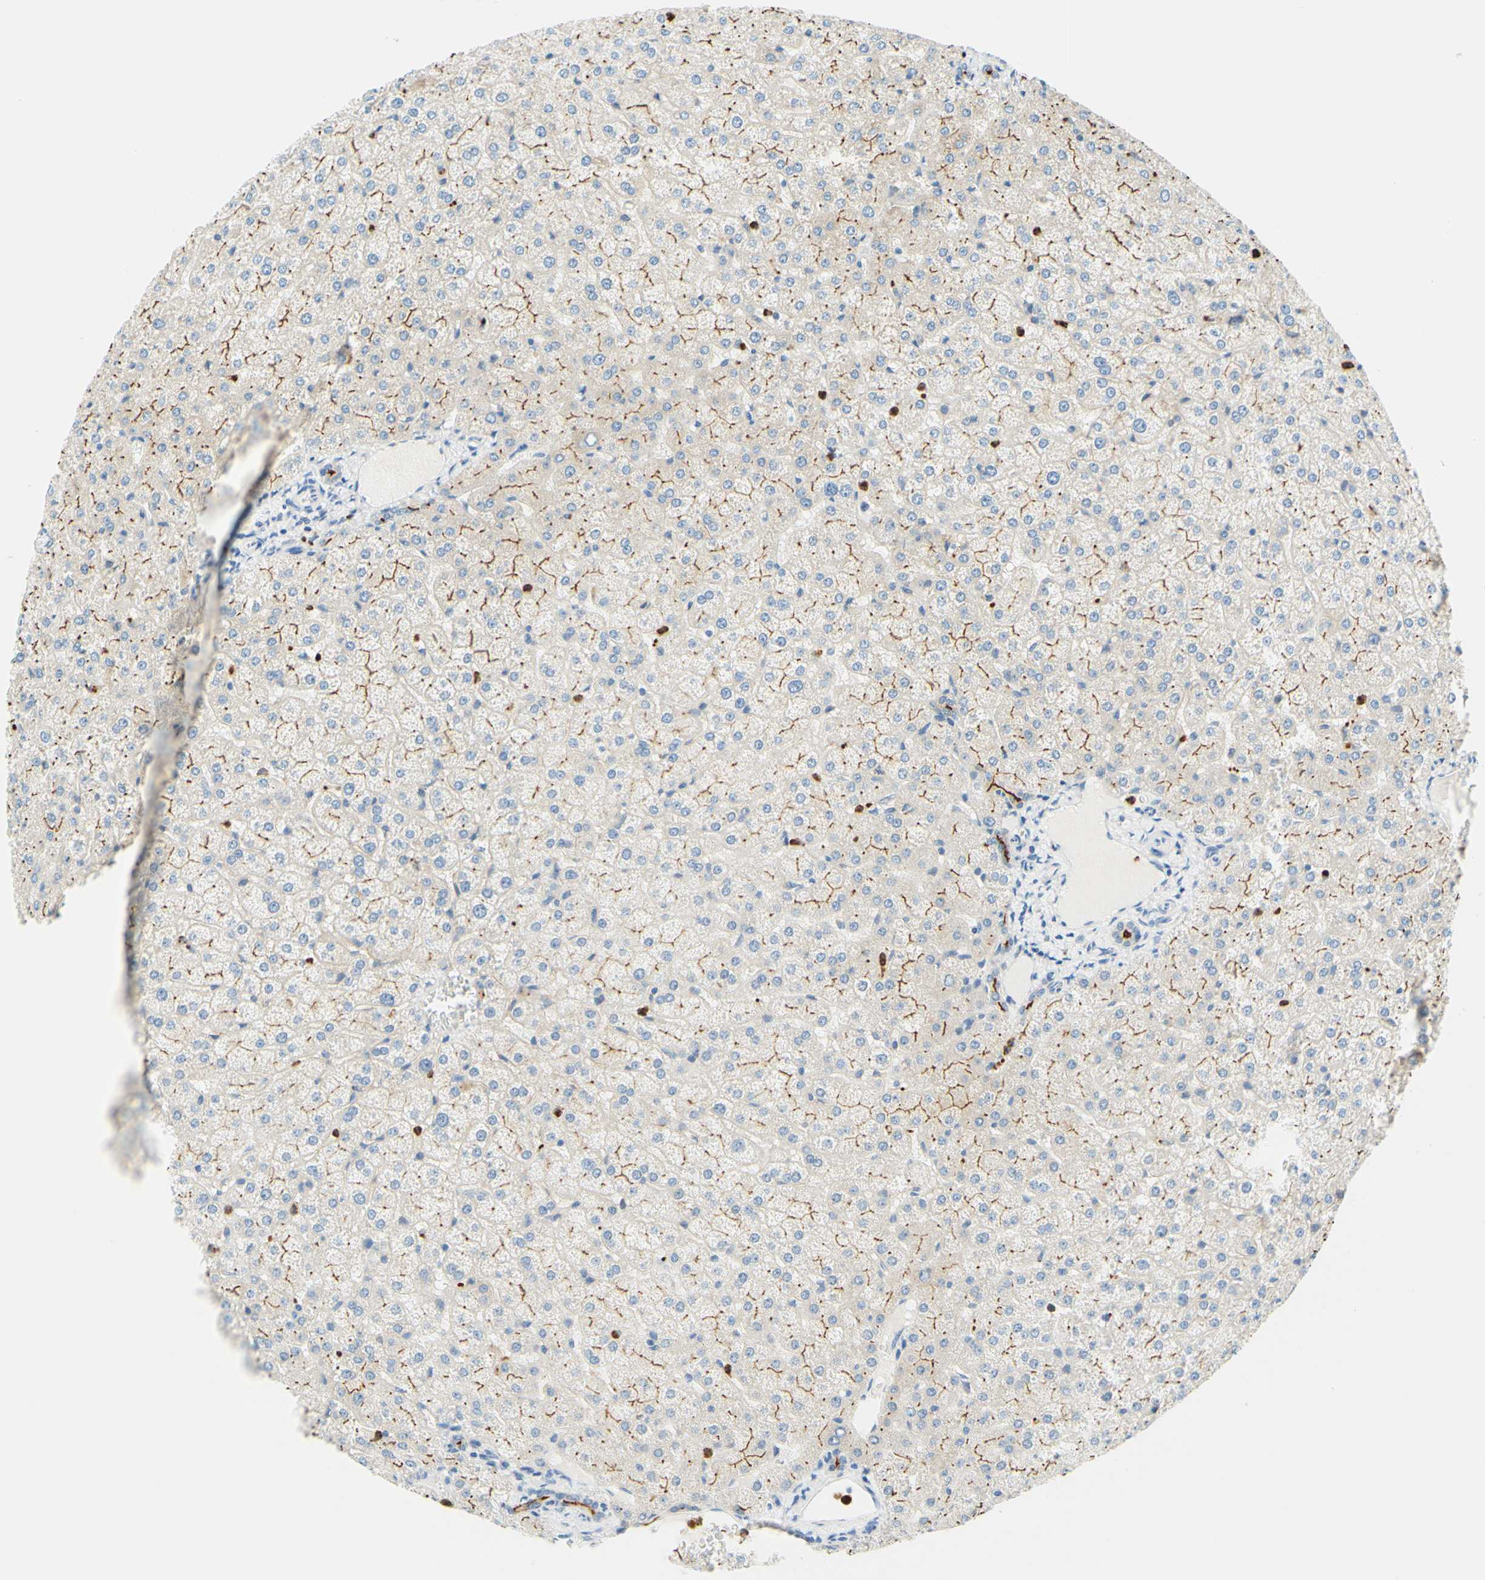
{"staining": {"intensity": "weak", "quantity": ">75%", "location": "cytoplasmic/membranous"}, "tissue": "liver", "cell_type": "Cholangiocytes", "image_type": "normal", "snomed": [{"axis": "morphology", "description": "Normal tissue, NOS"}, {"axis": "topography", "description": "Liver"}], "caption": "Cholangiocytes demonstrate low levels of weak cytoplasmic/membranous staining in approximately >75% of cells in normal human liver. (brown staining indicates protein expression, while blue staining denotes nuclei).", "gene": "TREM2", "patient": {"sex": "female", "age": 32}}